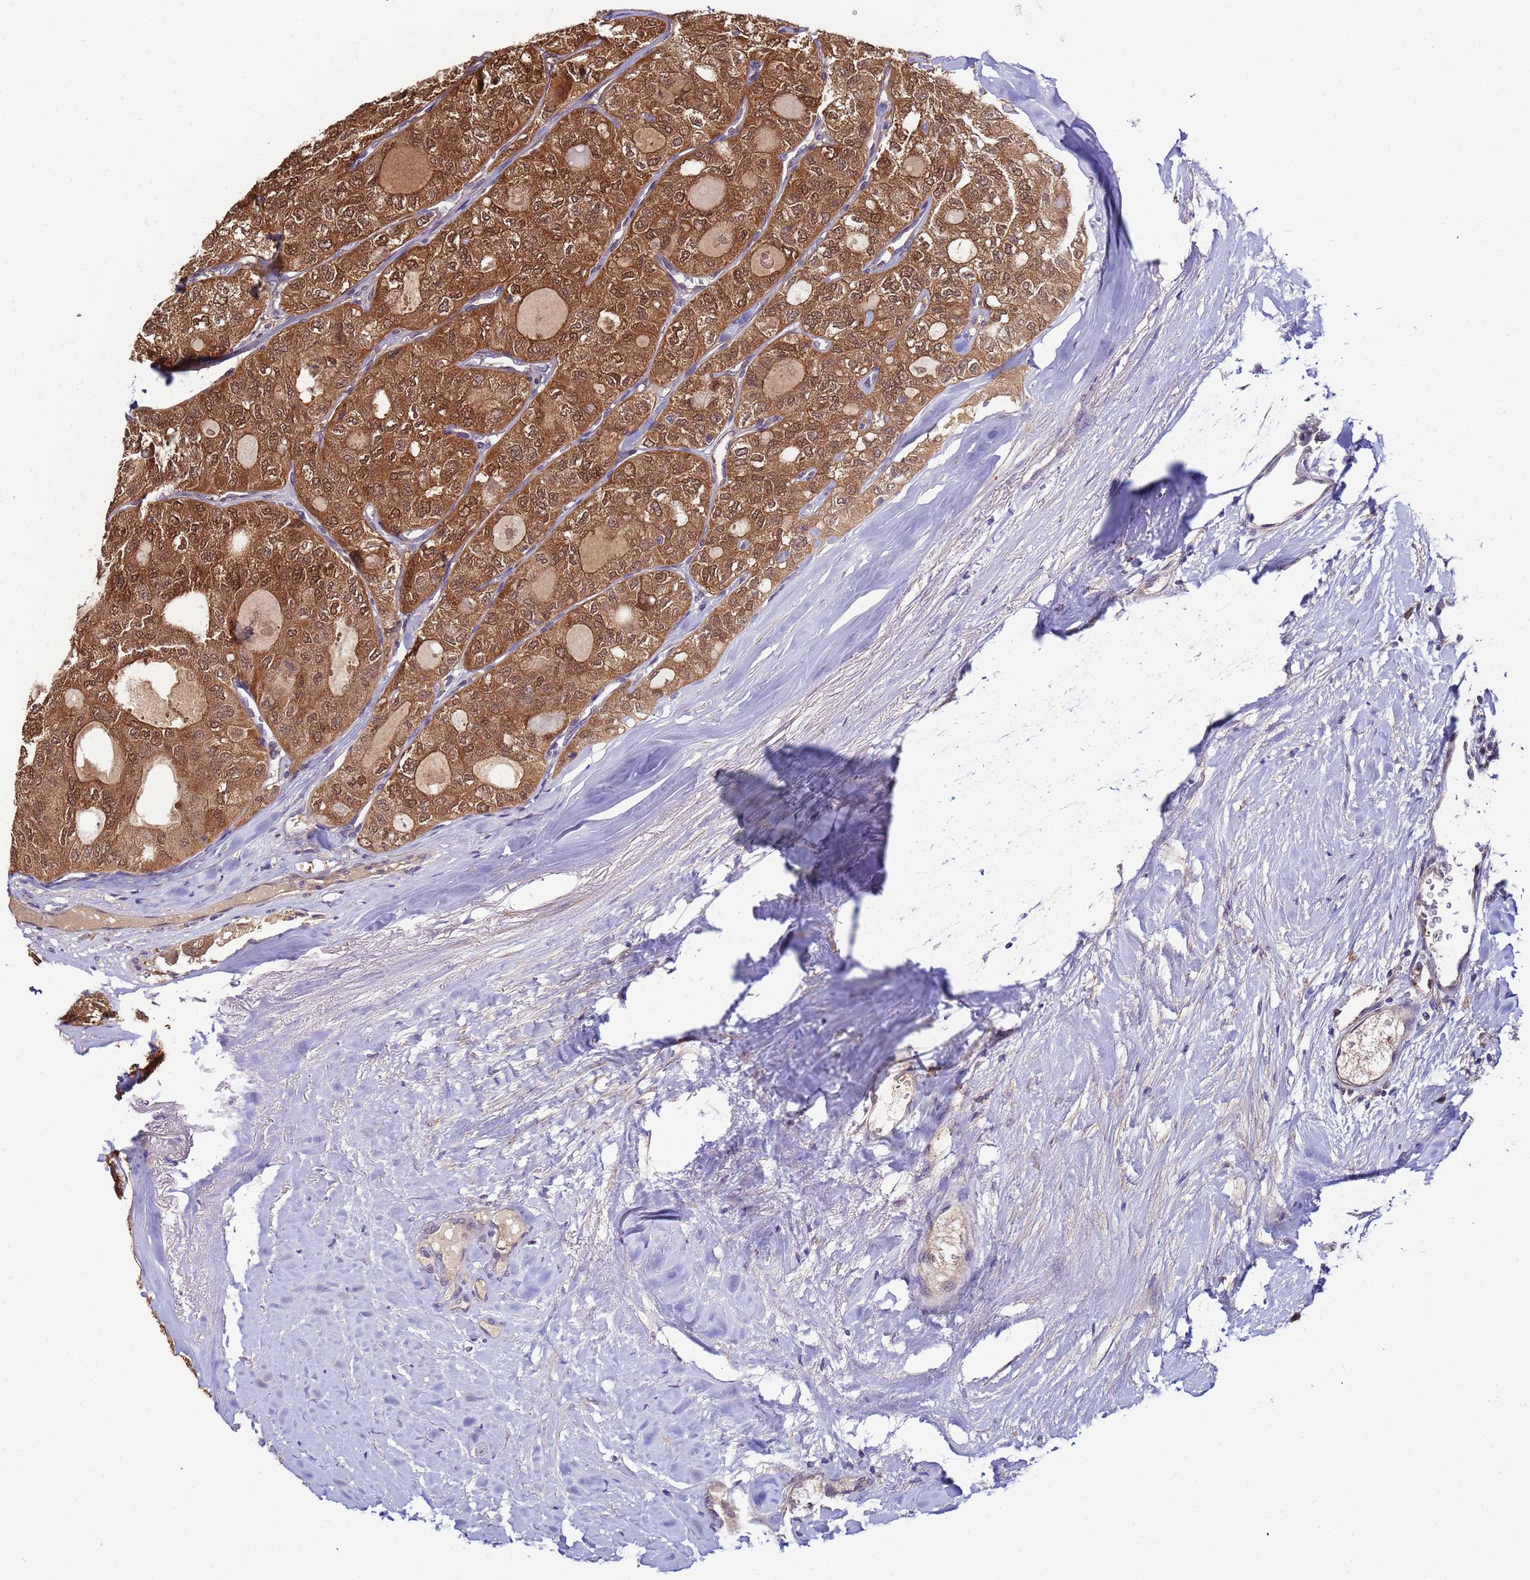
{"staining": {"intensity": "moderate", "quantity": ">75%", "location": "cytoplasmic/membranous,nuclear"}, "tissue": "thyroid cancer", "cell_type": "Tumor cells", "image_type": "cancer", "snomed": [{"axis": "morphology", "description": "Follicular adenoma carcinoma, NOS"}, {"axis": "topography", "description": "Thyroid gland"}], "caption": "Thyroid cancer stained with immunohistochemistry (IHC) demonstrates moderate cytoplasmic/membranous and nuclear staining in about >75% of tumor cells. (DAB (3,3'-diaminobenzidine) IHC with brightfield microscopy, high magnification).", "gene": "NAXE", "patient": {"sex": "male", "age": 75}}